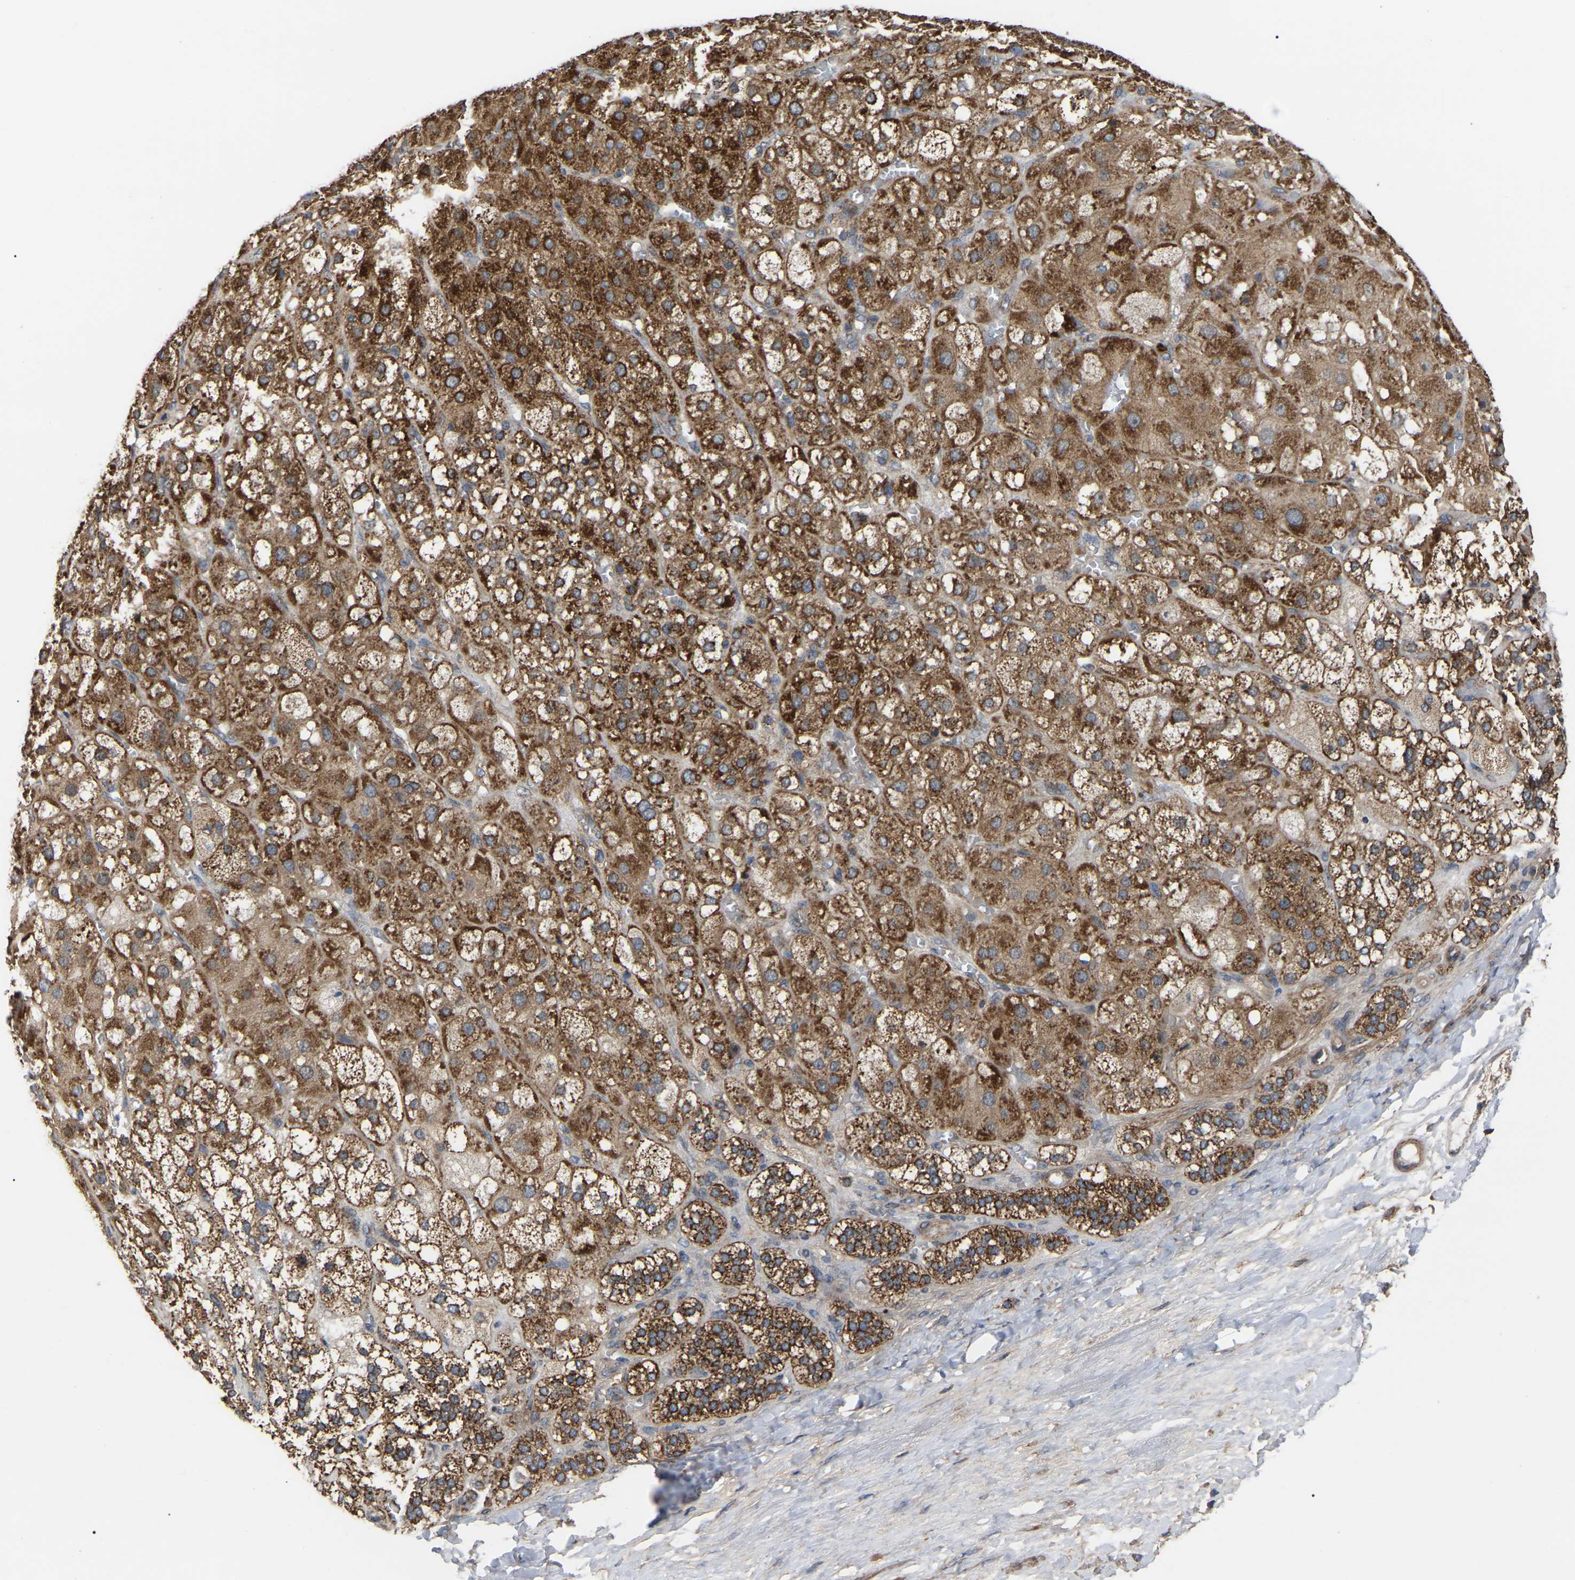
{"staining": {"intensity": "strong", "quantity": ">75%", "location": "cytoplasmic/membranous"}, "tissue": "adrenal gland", "cell_type": "Glandular cells", "image_type": "normal", "snomed": [{"axis": "morphology", "description": "Normal tissue, NOS"}, {"axis": "topography", "description": "Adrenal gland"}], "caption": "Brown immunohistochemical staining in unremarkable adrenal gland exhibits strong cytoplasmic/membranous positivity in approximately >75% of glandular cells. The protein is stained brown, and the nuclei are stained in blue (DAB (3,3'-diaminobenzidine) IHC with brightfield microscopy, high magnification).", "gene": "GCC1", "patient": {"sex": "female", "age": 47}}